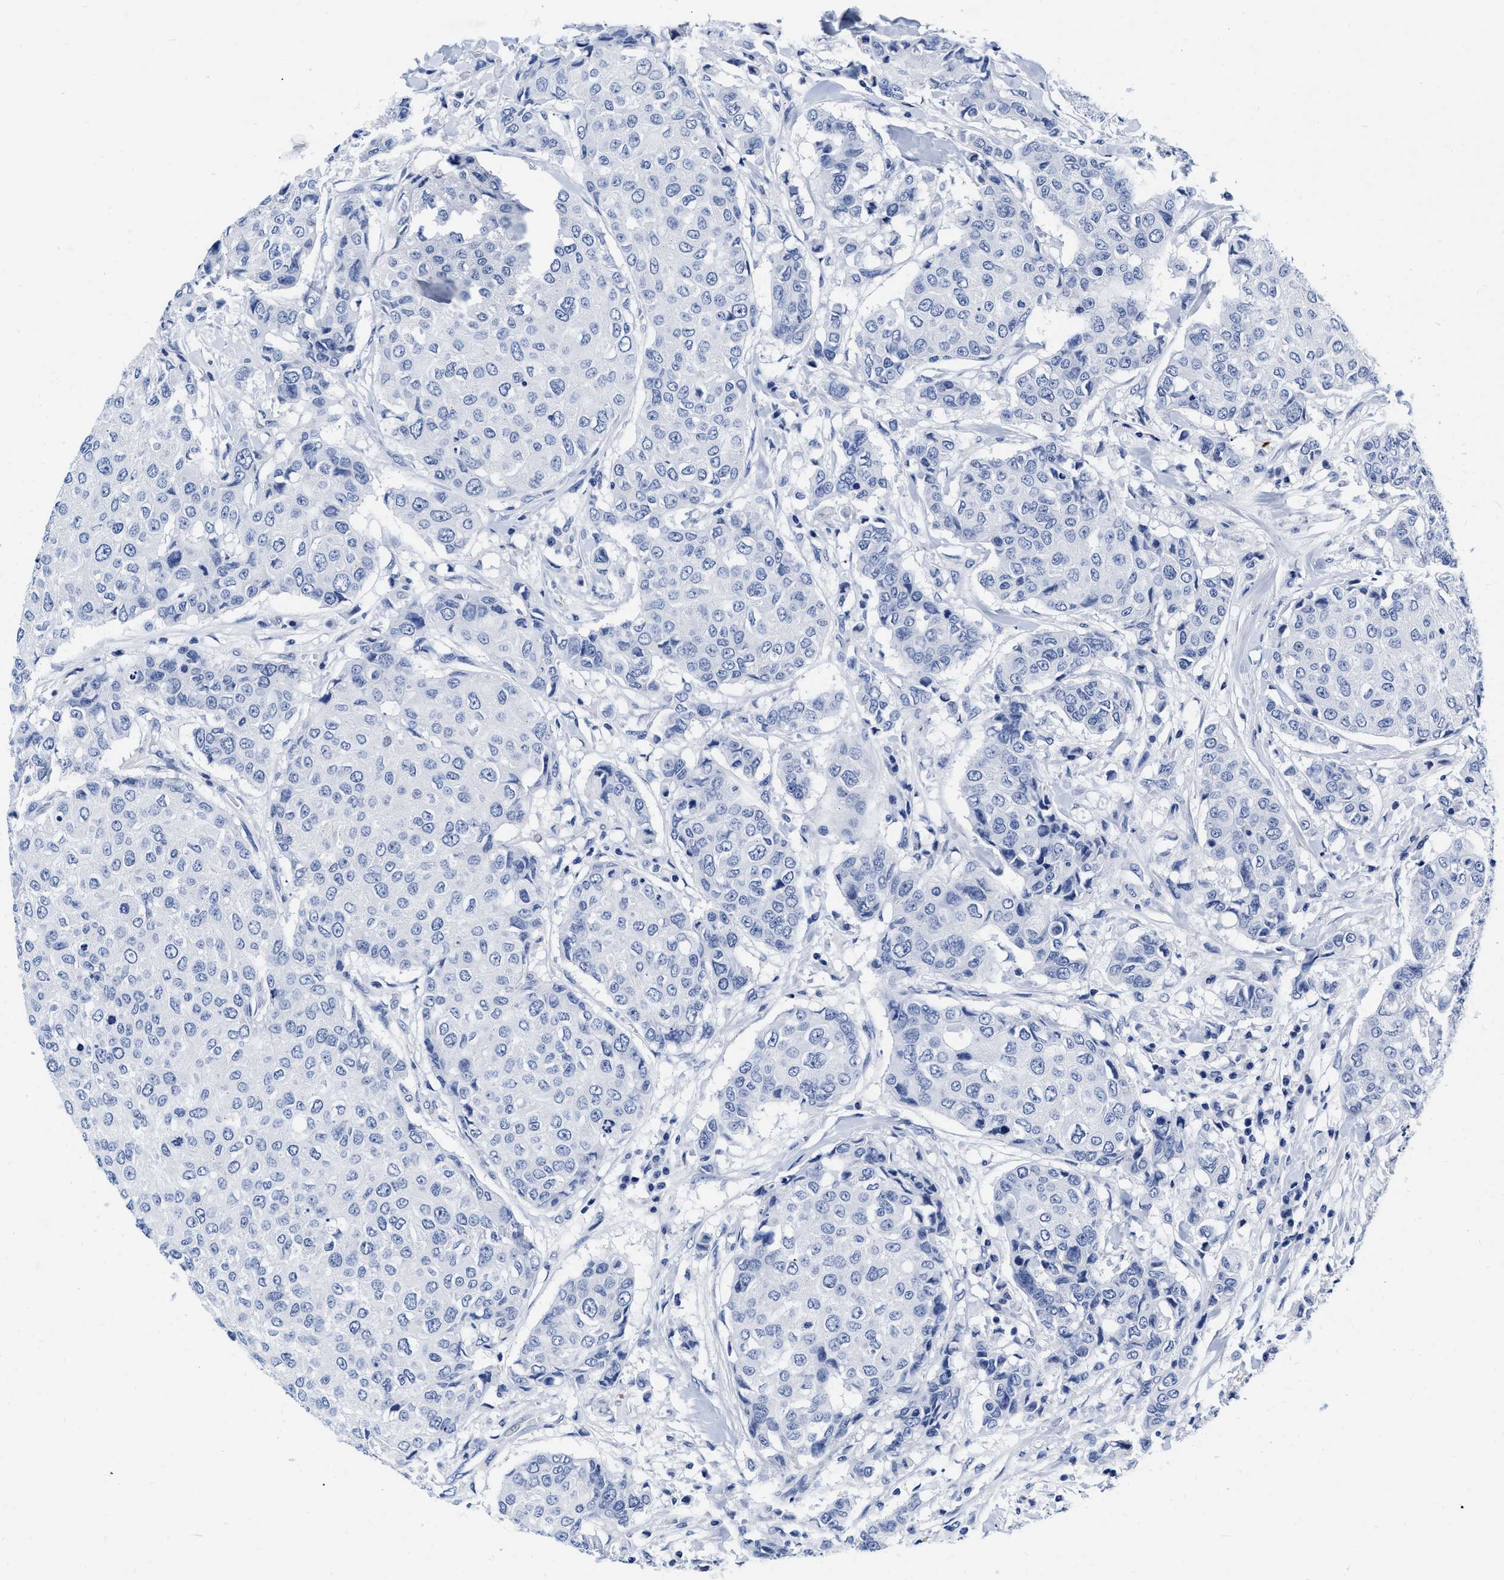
{"staining": {"intensity": "negative", "quantity": "none", "location": "none"}, "tissue": "breast cancer", "cell_type": "Tumor cells", "image_type": "cancer", "snomed": [{"axis": "morphology", "description": "Duct carcinoma"}, {"axis": "topography", "description": "Breast"}], "caption": "The photomicrograph demonstrates no staining of tumor cells in invasive ductal carcinoma (breast).", "gene": "CER1", "patient": {"sex": "female", "age": 27}}